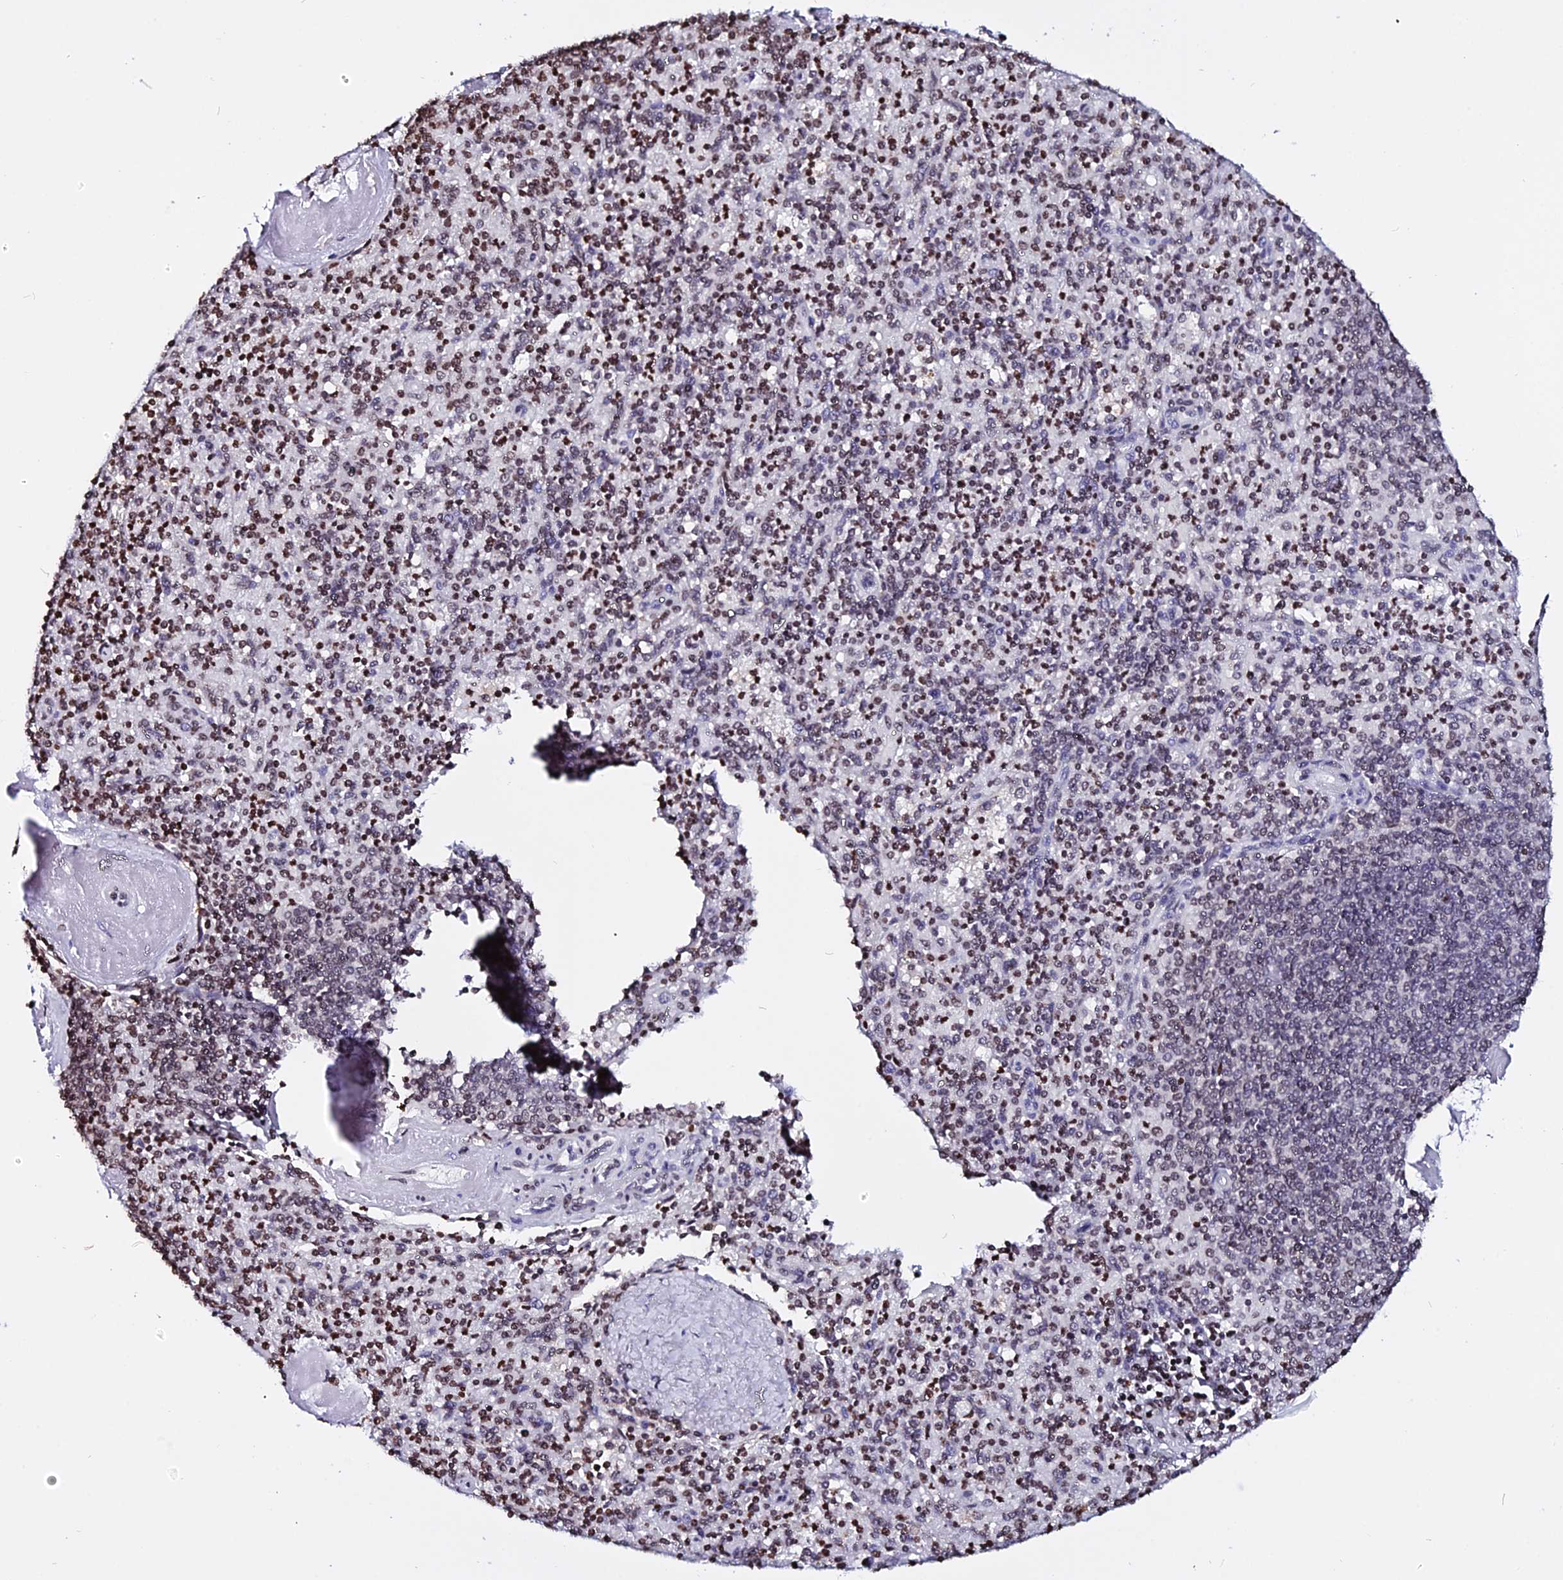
{"staining": {"intensity": "moderate", "quantity": "25%-75%", "location": "nuclear"}, "tissue": "spleen", "cell_type": "Cells in red pulp", "image_type": "normal", "snomed": [{"axis": "morphology", "description": "Normal tissue, NOS"}, {"axis": "topography", "description": "Spleen"}], "caption": "Spleen was stained to show a protein in brown. There is medium levels of moderate nuclear expression in approximately 25%-75% of cells in red pulp. The staining was performed using DAB to visualize the protein expression in brown, while the nuclei were stained in blue with hematoxylin (Magnification: 20x).", "gene": "ENSG00000282988", "patient": {"sex": "male", "age": 82}}